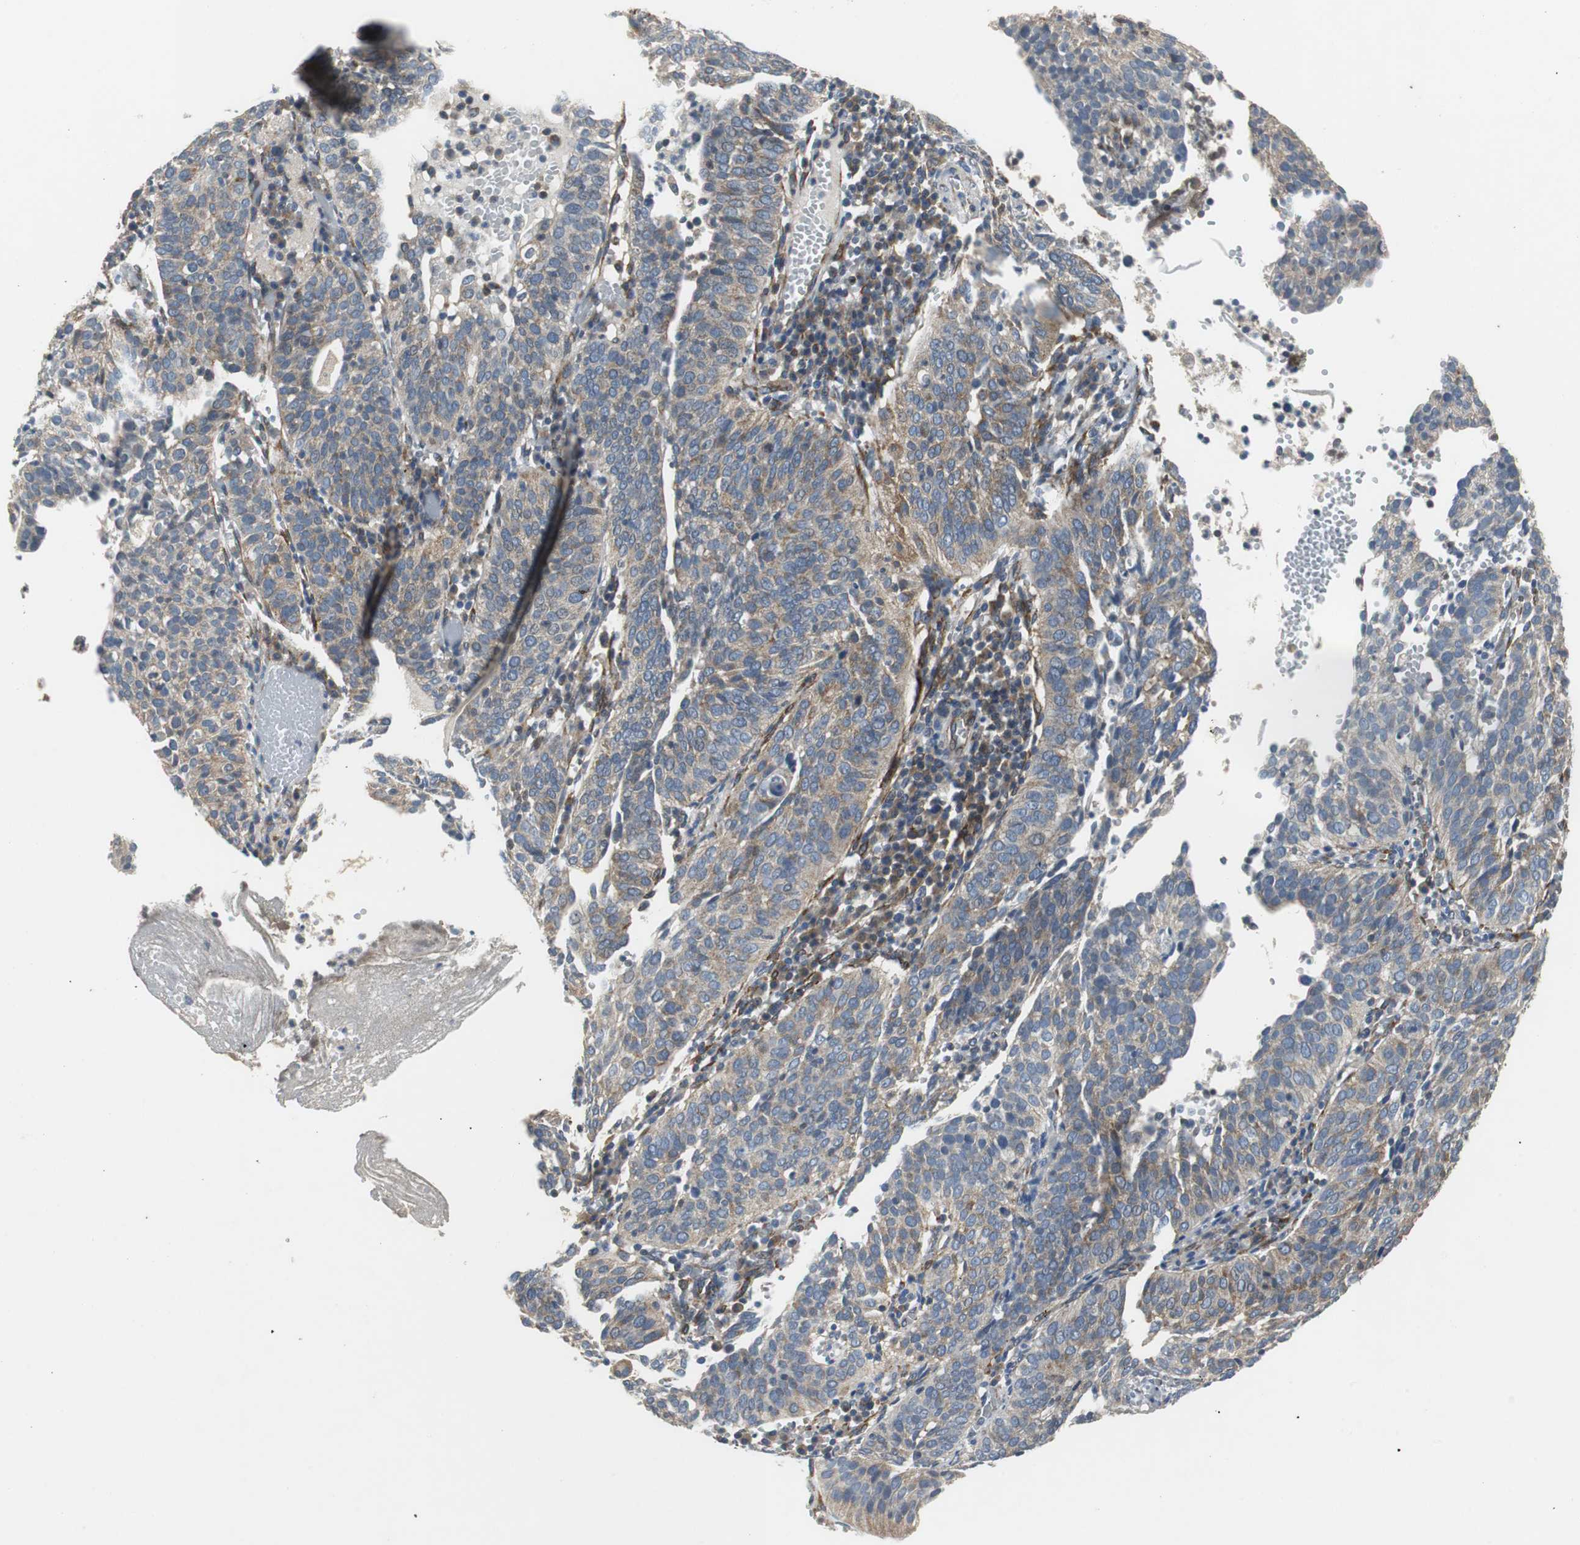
{"staining": {"intensity": "weak", "quantity": ">75%", "location": "cytoplasmic/membranous"}, "tissue": "cervical cancer", "cell_type": "Tumor cells", "image_type": "cancer", "snomed": [{"axis": "morphology", "description": "Squamous cell carcinoma, NOS"}, {"axis": "topography", "description": "Cervix"}], "caption": "The immunohistochemical stain shows weak cytoplasmic/membranous positivity in tumor cells of squamous cell carcinoma (cervical) tissue.", "gene": "ISCU", "patient": {"sex": "female", "age": 39}}